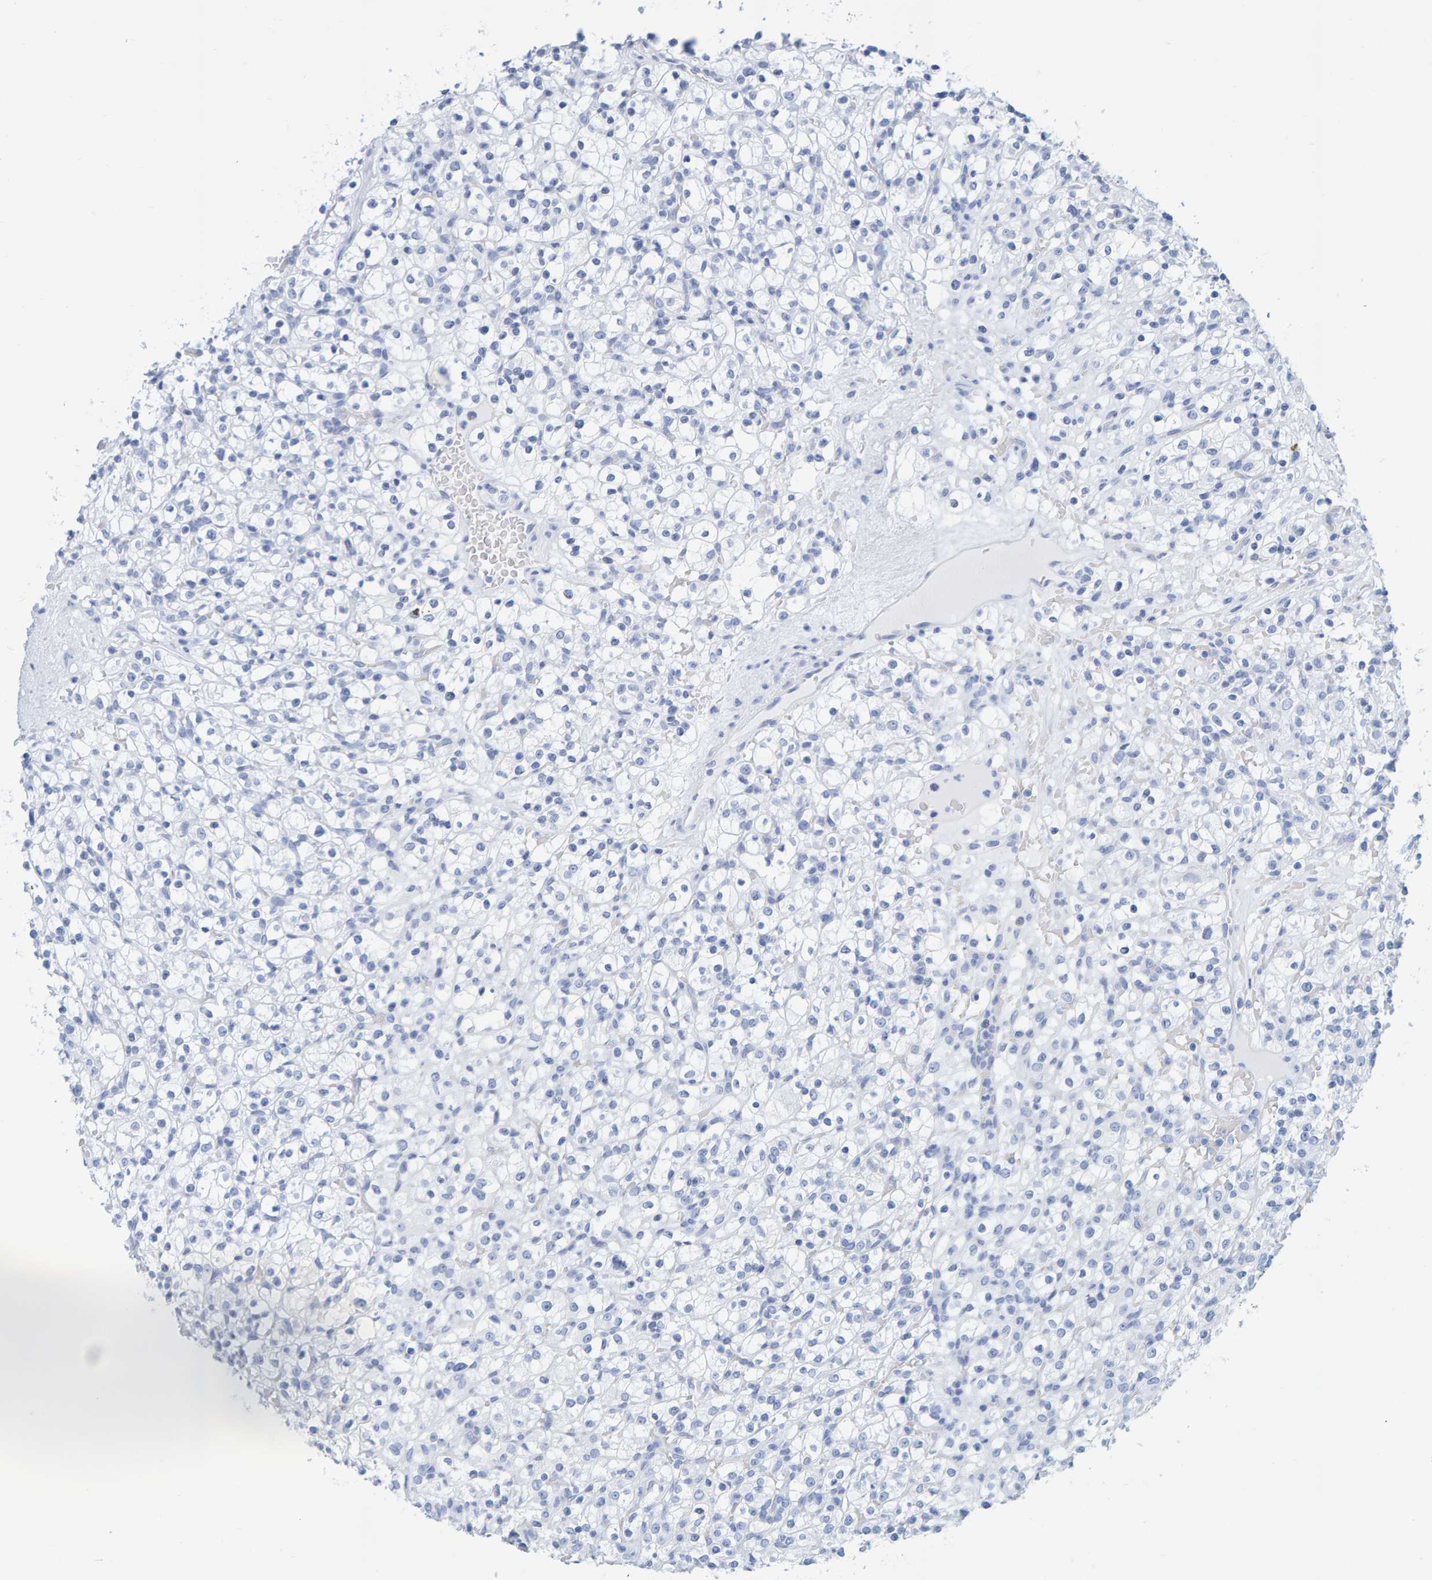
{"staining": {"intensity": "negative", "quantity": "none", "location": "none"}, "tissue": "renal cancer", "cell_type": "Tumor cells", "image_type": "cancer", "snomed": [{"axis": "morphology", "description": "Normal tissue, NOS"}, {"axis": "morphology", "description": "Adenocarcinoma, NOS"}, {"axis": "topography", "description": "Kidney"}], "caption": "Protein analysis of renal cancer (adenocarcinoma) displays no significant positivity in tumor cells.", "gene": "SFTPC", "patient": {"sex": "female", "age": 72}}